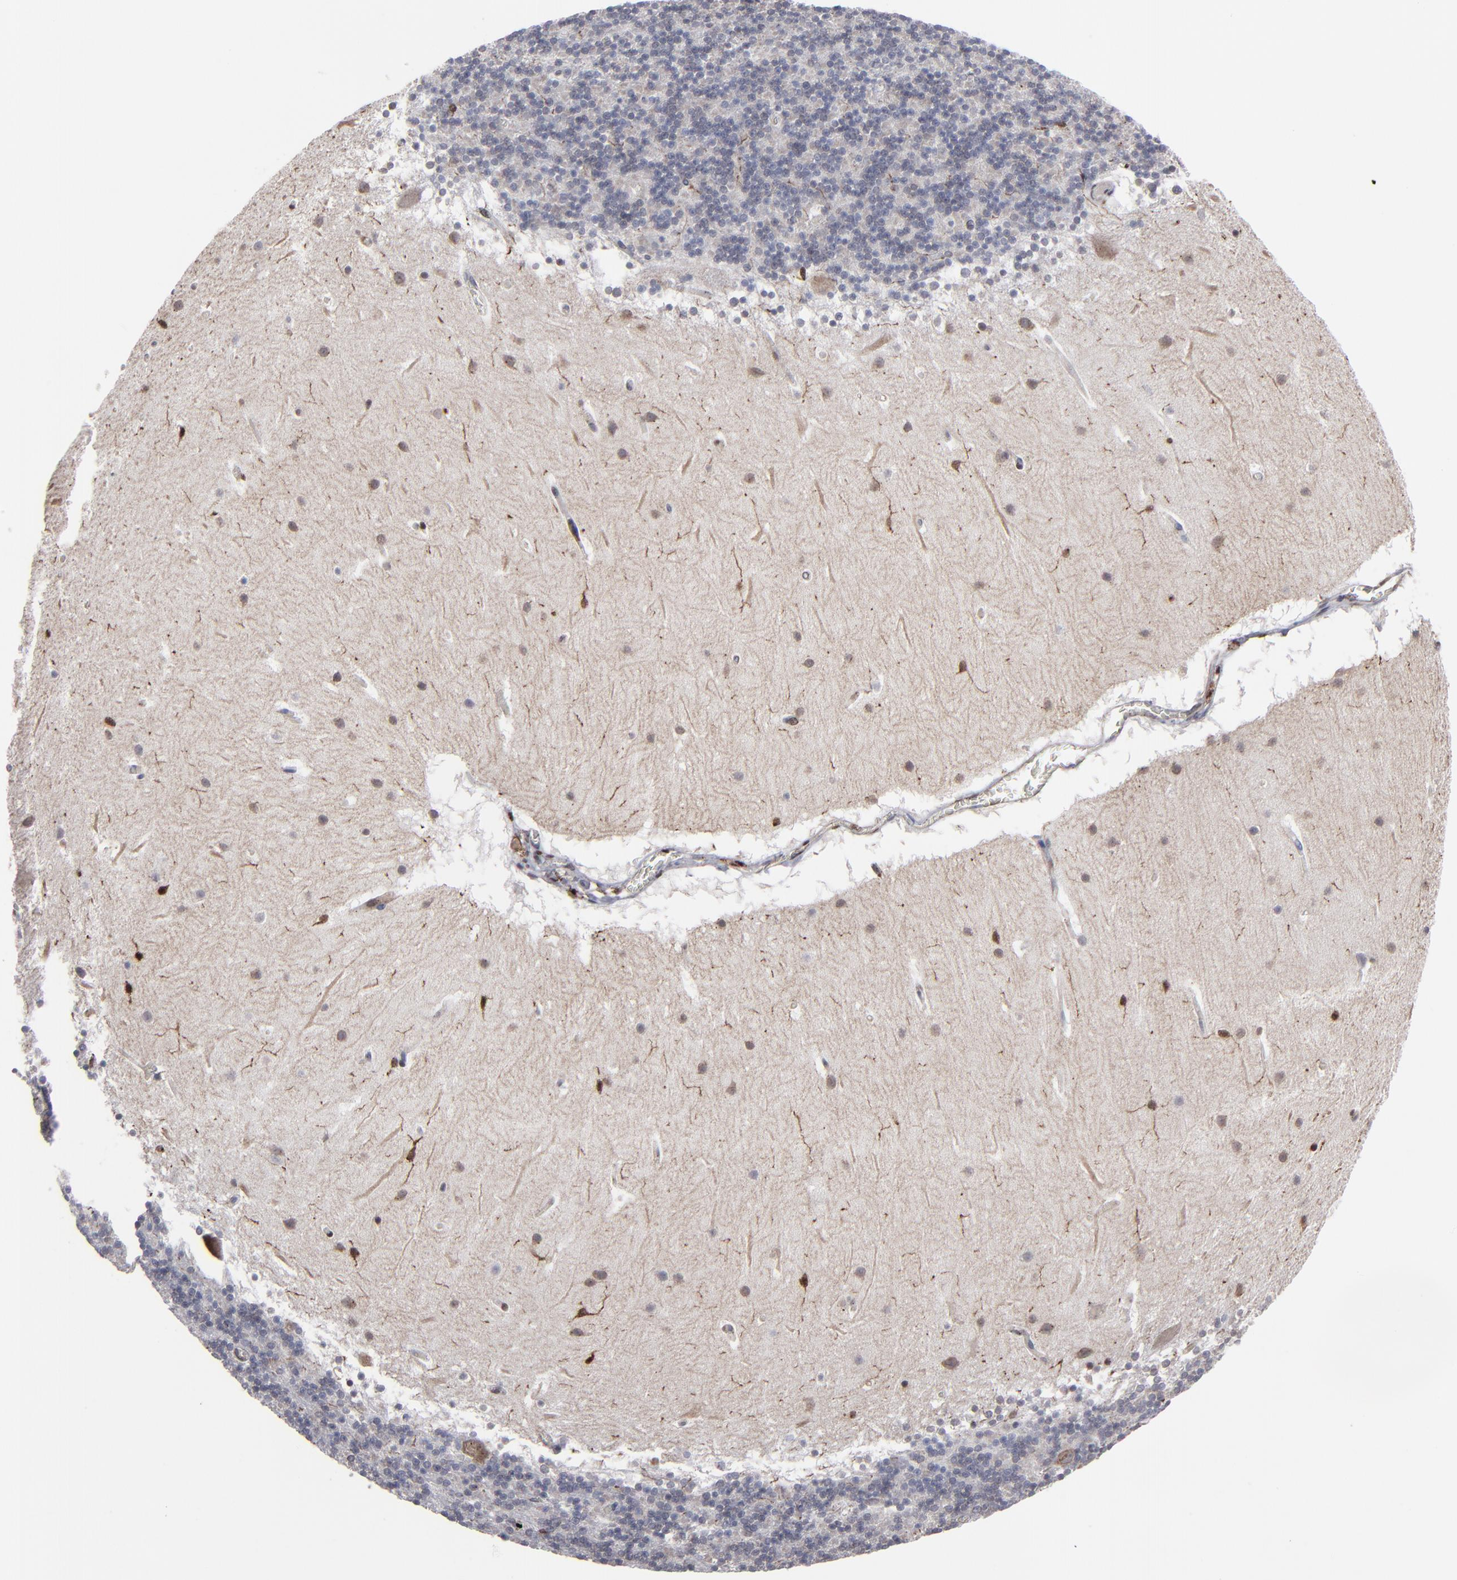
{"staining": {"intensity": "moderate", "quantity": "<25%", "location": "cytoplasmic/membranous"}, "tissue": "cerebellum", "cell_type": "Cells in granular layer", "image_type": "normal", "snomed": [{"axis": "morphology", "description": "Normal tissue, NOS"}, {"axis": "topography", "description": "Cerebellum"}], "caption": "A brown stain shows moderate cytoplasmic/membranous positivity of a protein in cells in granular layer of benign cerebellum. The protein of interest is stained brown, and the nuclei are stained in blue (DAB IHC with brightfield microscopy, high magnification).", "gene": "KIAA2026", "patient": {"sex": "male", "age": 45}}